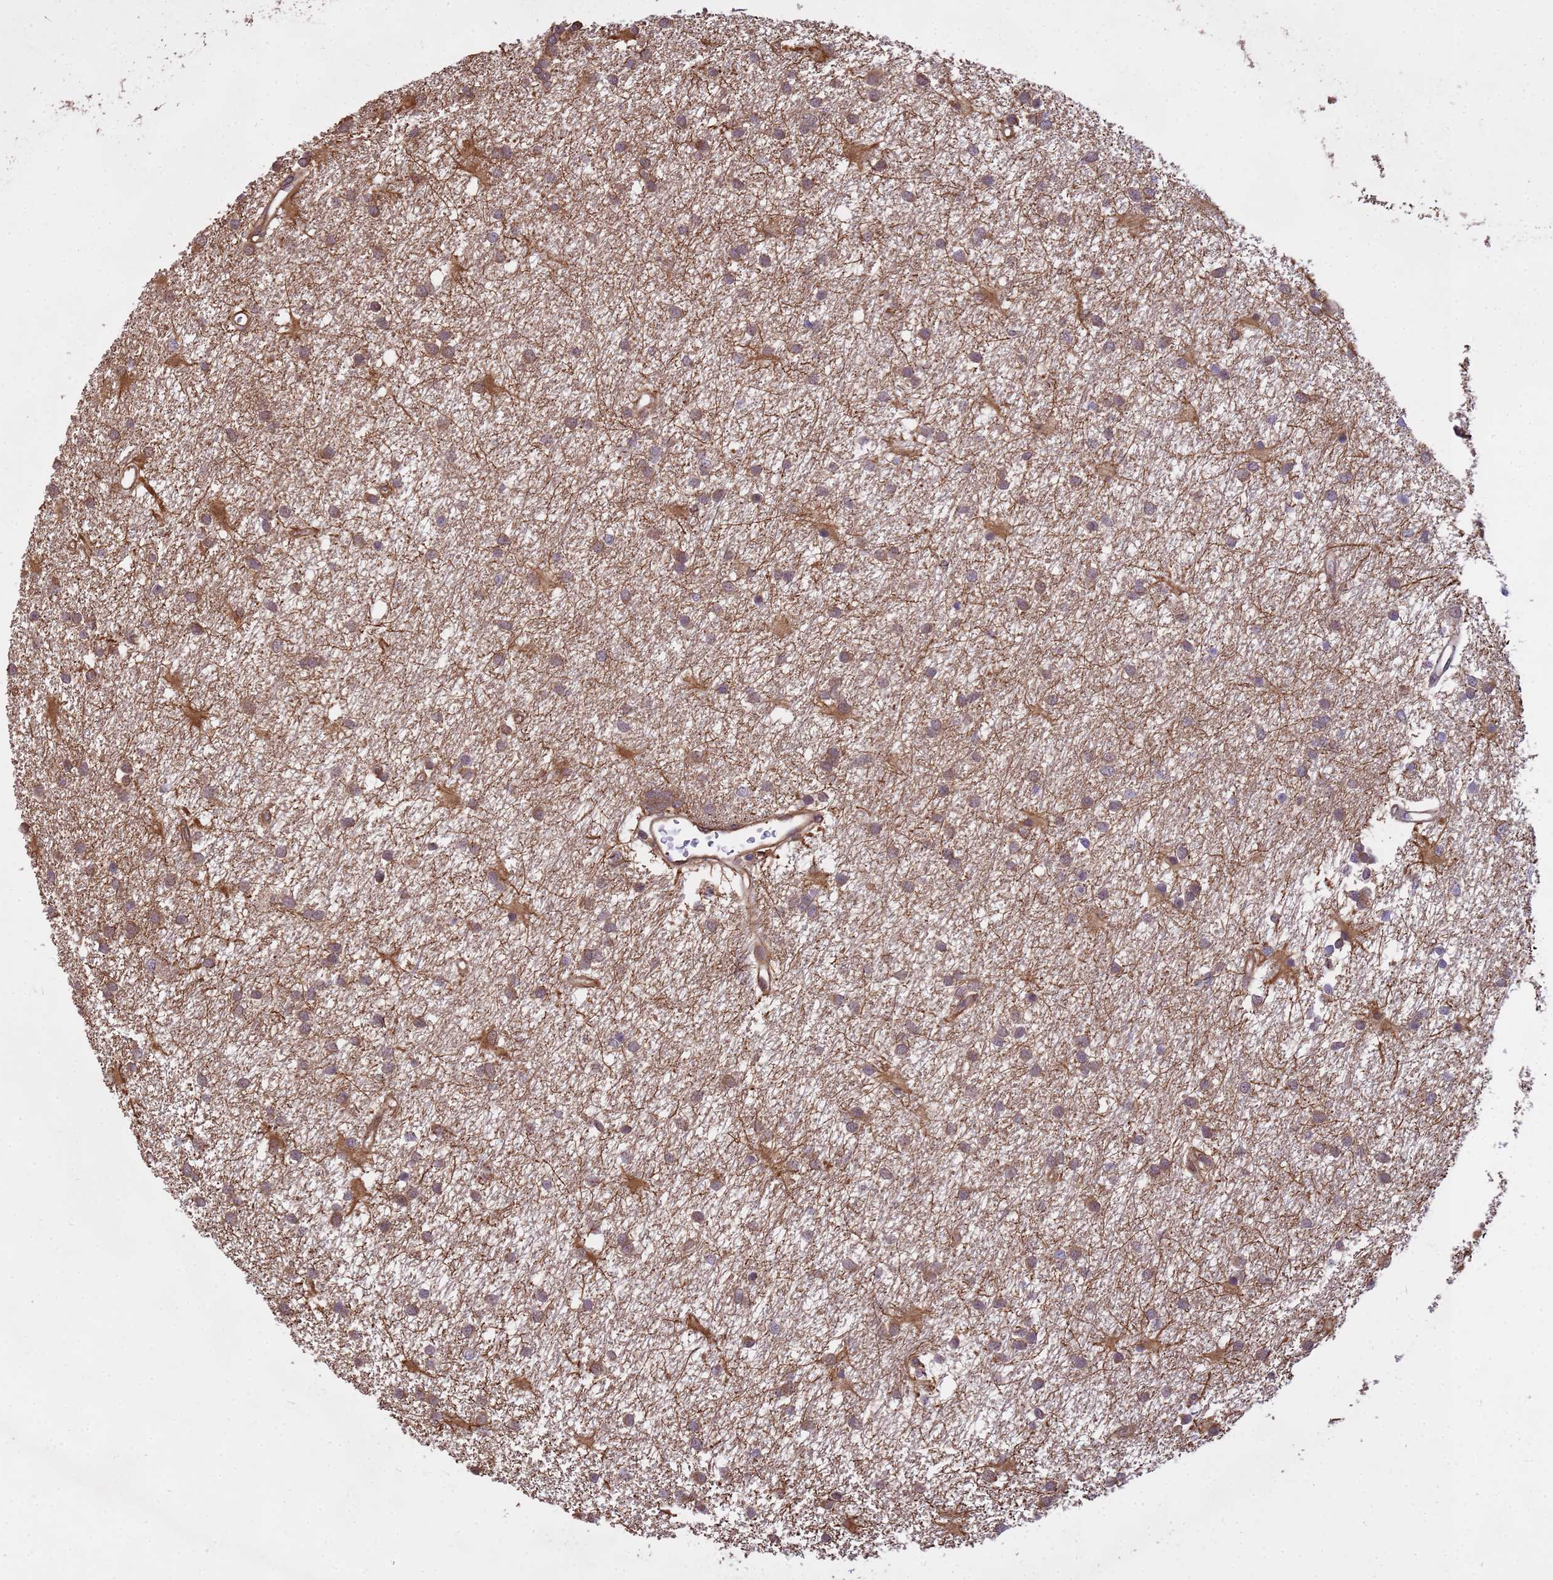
{"staining": {"intensity": "moderate", "quantity": ">75%", "location": "cytoplasmic/membranous"}, "tissue": "glioma", "cell_type": "Tumor cells", "image_type": "cancer", "snomed": [{"axis": "morphology", "description": "Glioma, malignant, High grade"}, {"axis": "topography", "description": "Brain"}], "caption": "This image exhibits immunohistochemistry staining of human glioma, with medium moderate cytoplasmic/membranous expression in approximately >75% of tumor cells.", "gene": "NPEPPS", "patient": {"sex": "male", "age": 77}}